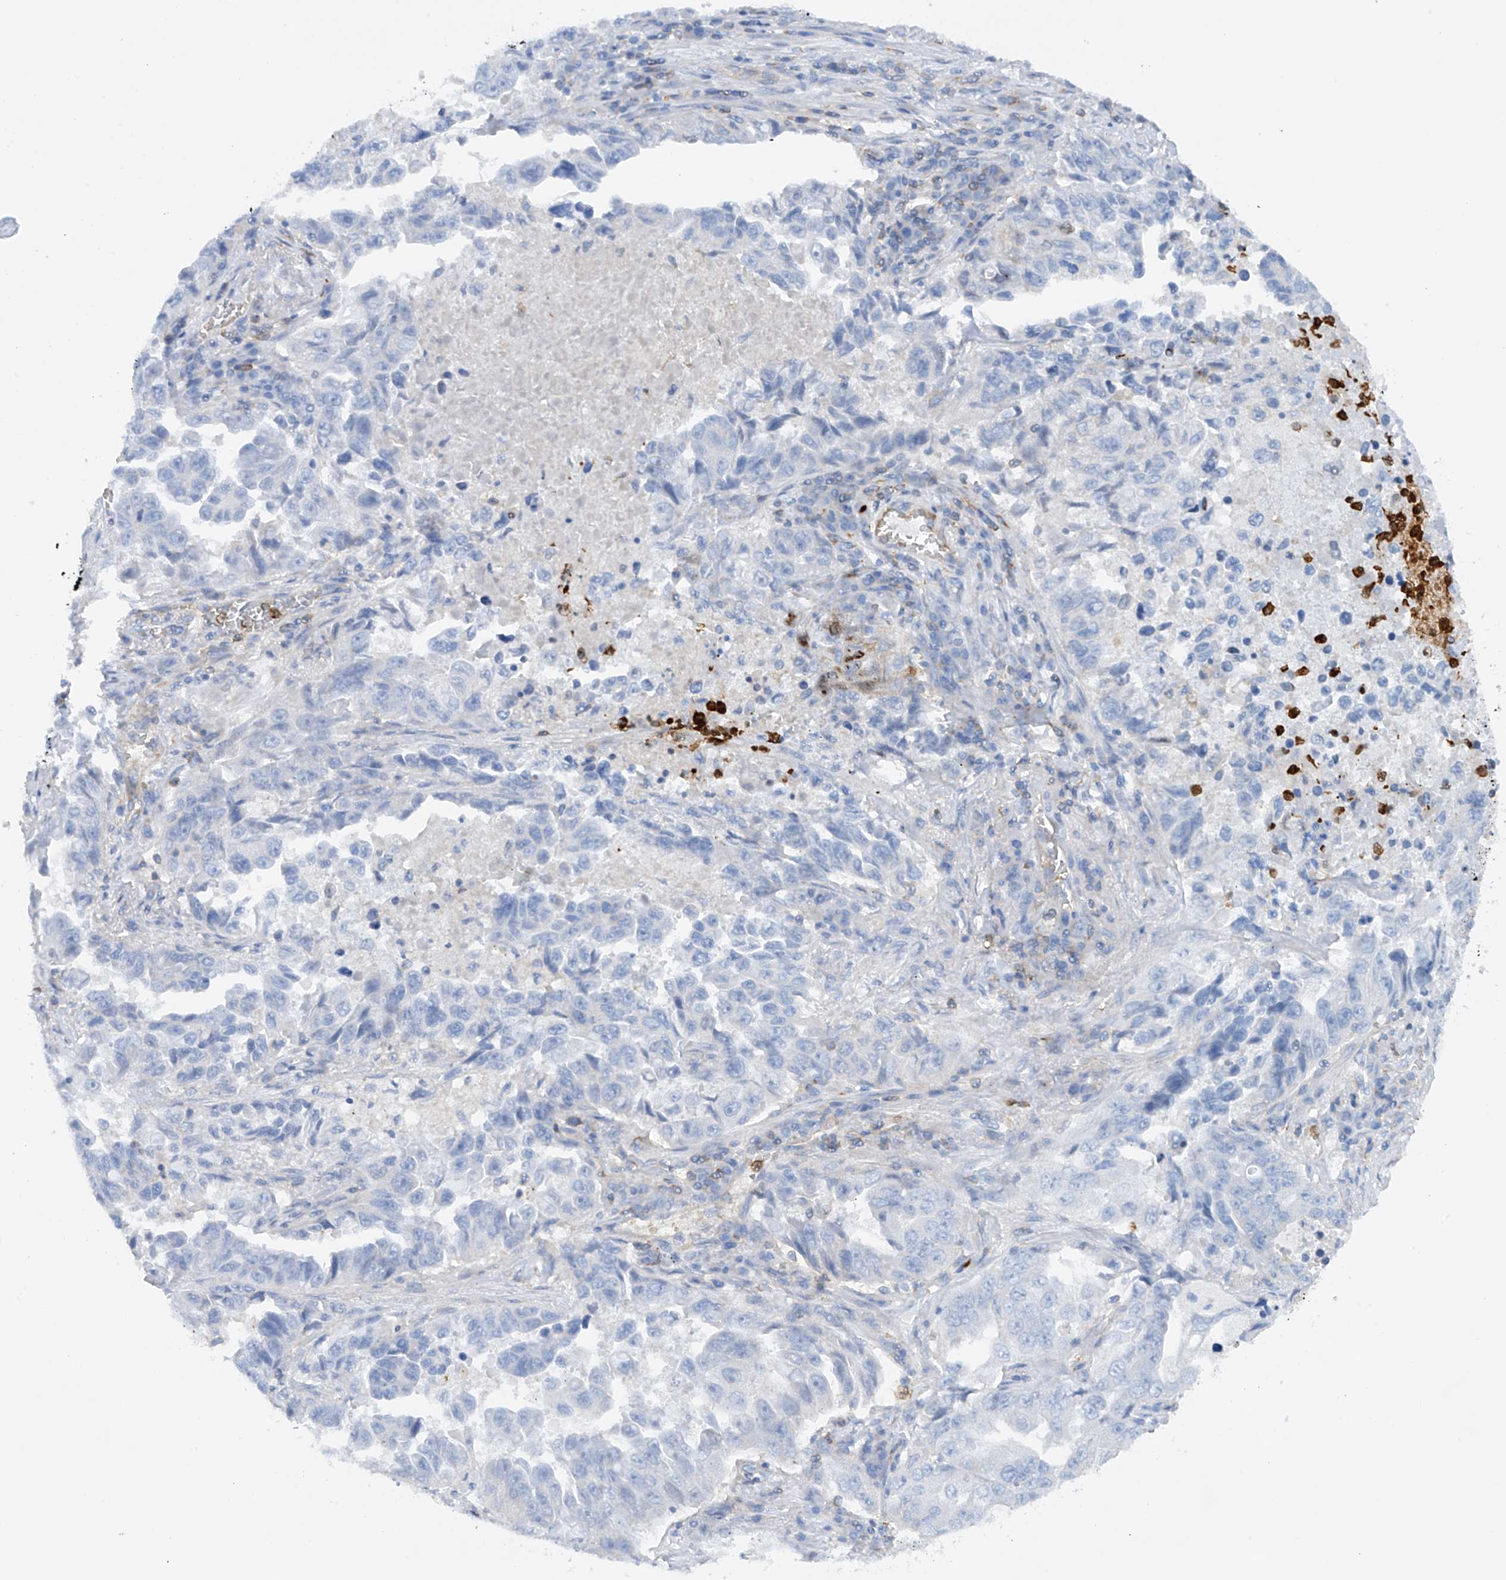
{"staining": {"intensity": "negative", "quantity": "none", "location": "none"}, "tissue": "lung cancer", "cell_type": "Tumor cells", "image_type": "cancer", "snomed": [{"axis": "morphology", "description": "Adenocarcinoma, NOS"}, {"axis": "topography", "description": "Lung"}], "caption": "Immunohistochemistry image of neoplastic tissue: human adenocarcinoma (lung) stained with DAB displays no significant protein positivity in tumor cells.", "gene": "PHACTR2", "patient": {"sex": "female", "age": 51}}